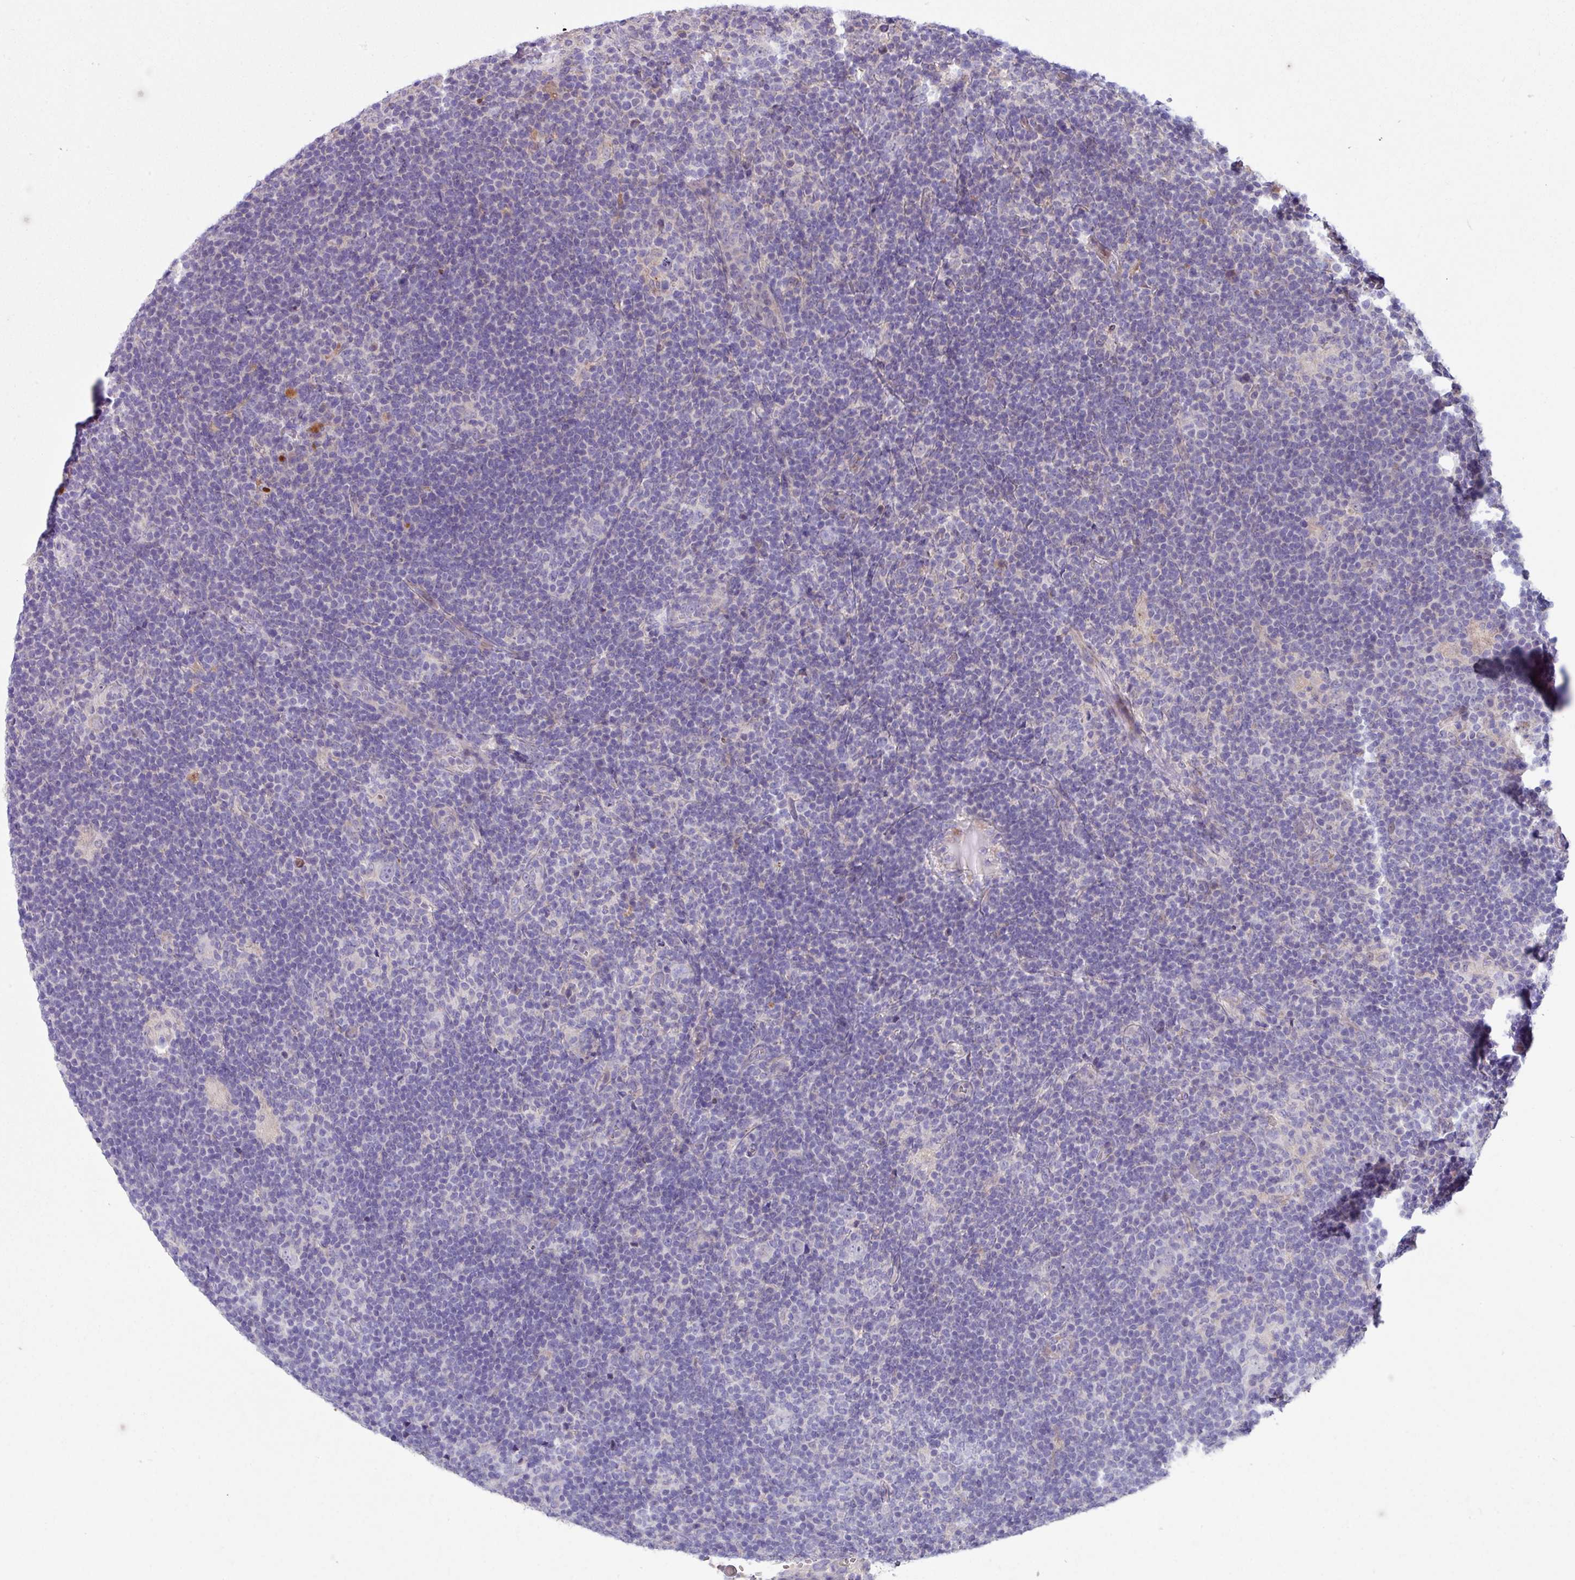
{"staining": {"intensity": "negative", "quantity": "none", "location": "none"}, "tissue": "lymphoma", "cell_type": "Tumor cells", "image_type": "cancer", "snomed": [{"axis": "morphology", "description": "Hodgkin's disease, NOS"}, {"axis": "topography", "description": "Lymph node"}], "caption": "IHC micrograph of neoplastic tissue: Hodgkin's disease stained with DAB (3,3'-diaminobenzidine) reveals no significant protein positivity in tumor cells. (Stains: DAB (3,3'-diaminobenzidine) immunohistochemistry with hematoxylin counter stain, Microscopy: brightfield microscopy at high magnification).", "gene": "IQCJ", "patient": {"sex": "female", "age": 57}}